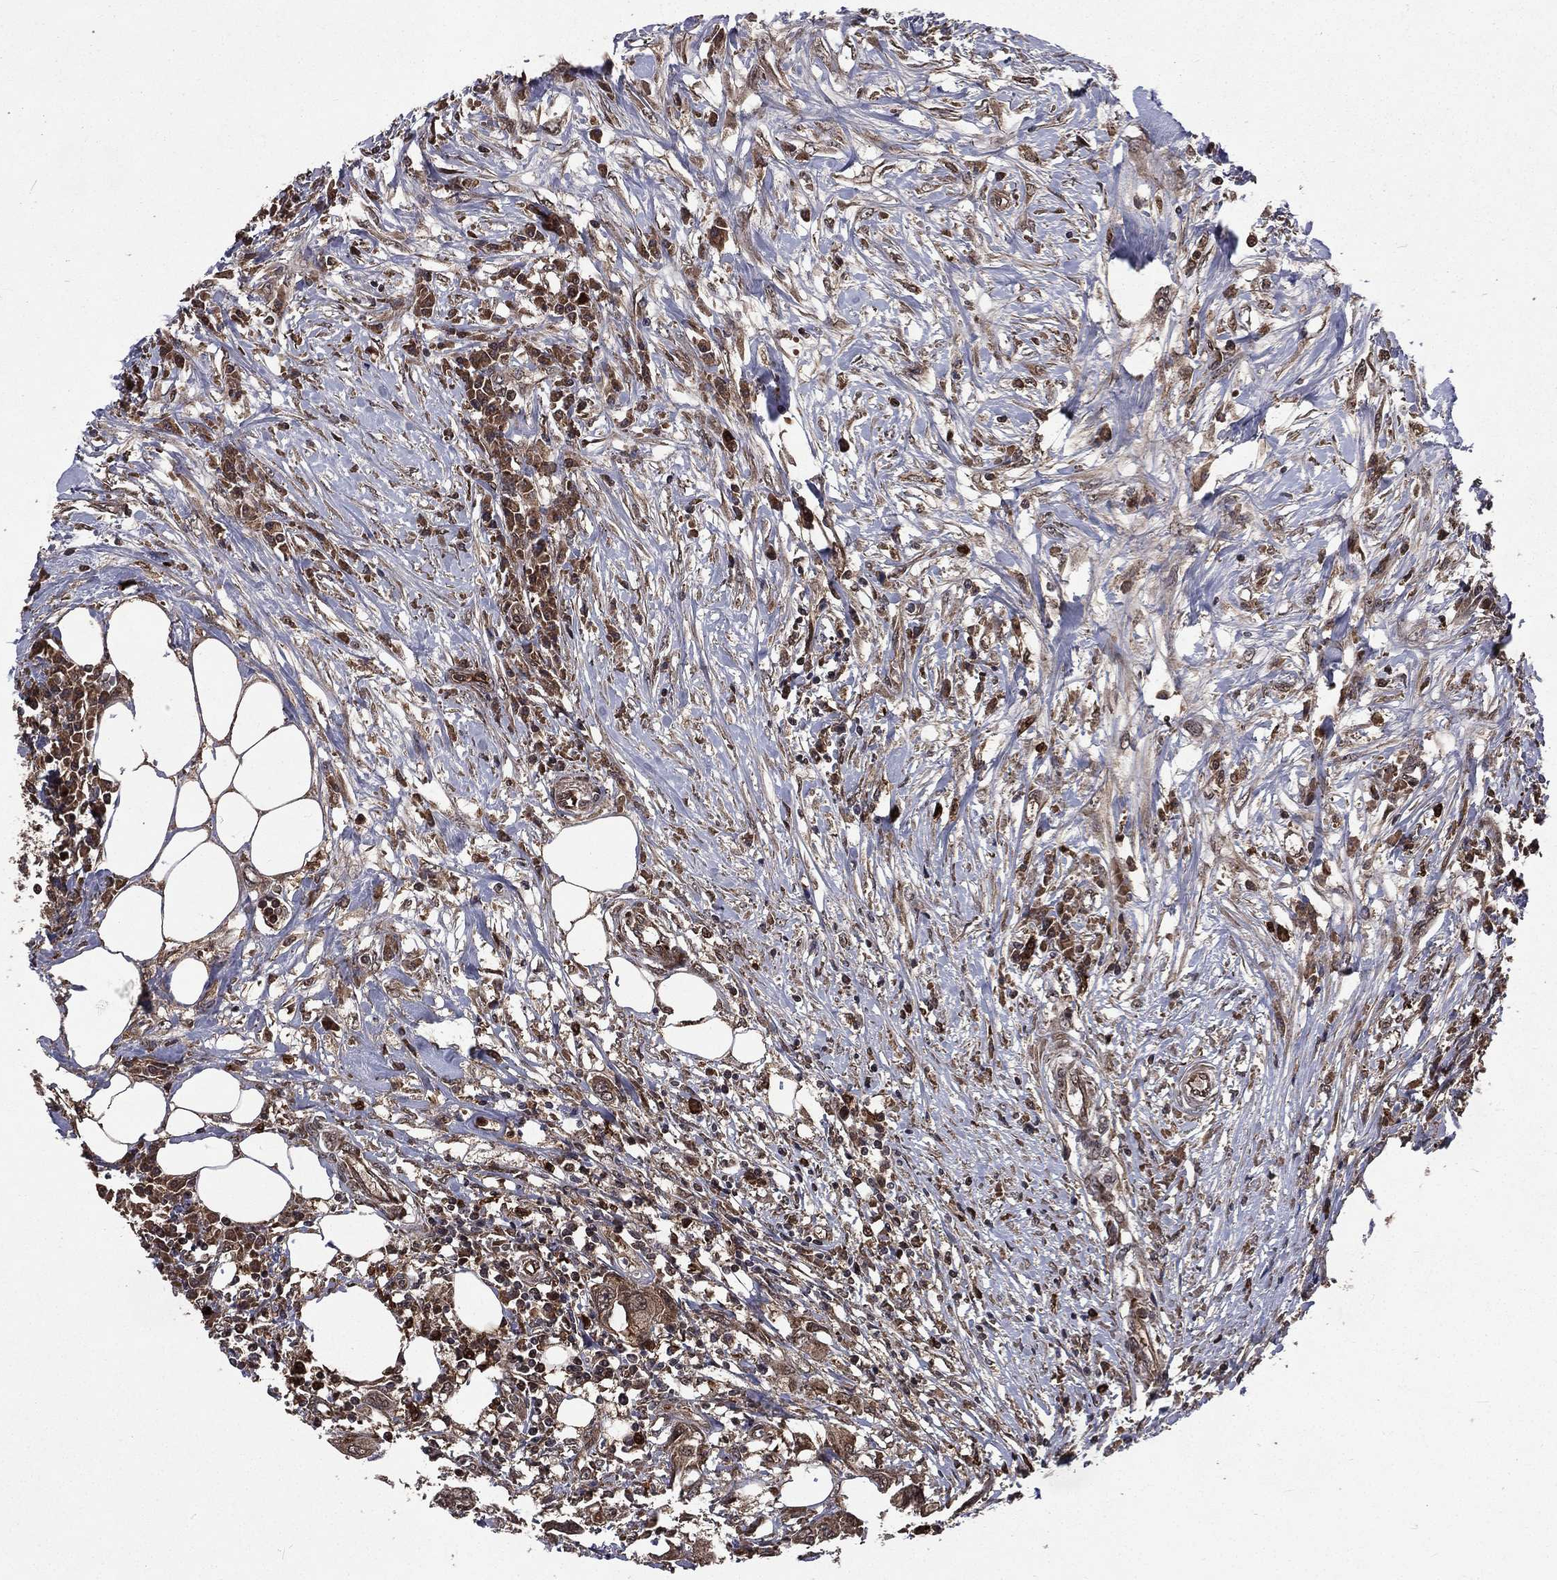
{"staining": {"intensity": "weak", "quantity": ">75%", "location": "cytoplasmic/membranous"}, "tissue": "urothelial cancer", "cell_type": "Tumor cells", "image_type": "cancer", "snomed": [{"axis": "morphology", "description": "Urothelial carcinoma, NOS"}, {"axis": "morphology", "description": "Urothelial carcinoma, High grade"}, {"axis": "topography", "description": "Urinary bladder"}], "caption": "DAB (3,3'-diaminobenzidine) immunohistochemical staining of urothelial cancer reveals weak cytoplasmic/membranous protein staining in about >75% of tumor cells.", "gene": "LENG8", "patient": {"sex": "male", "age": 63}}